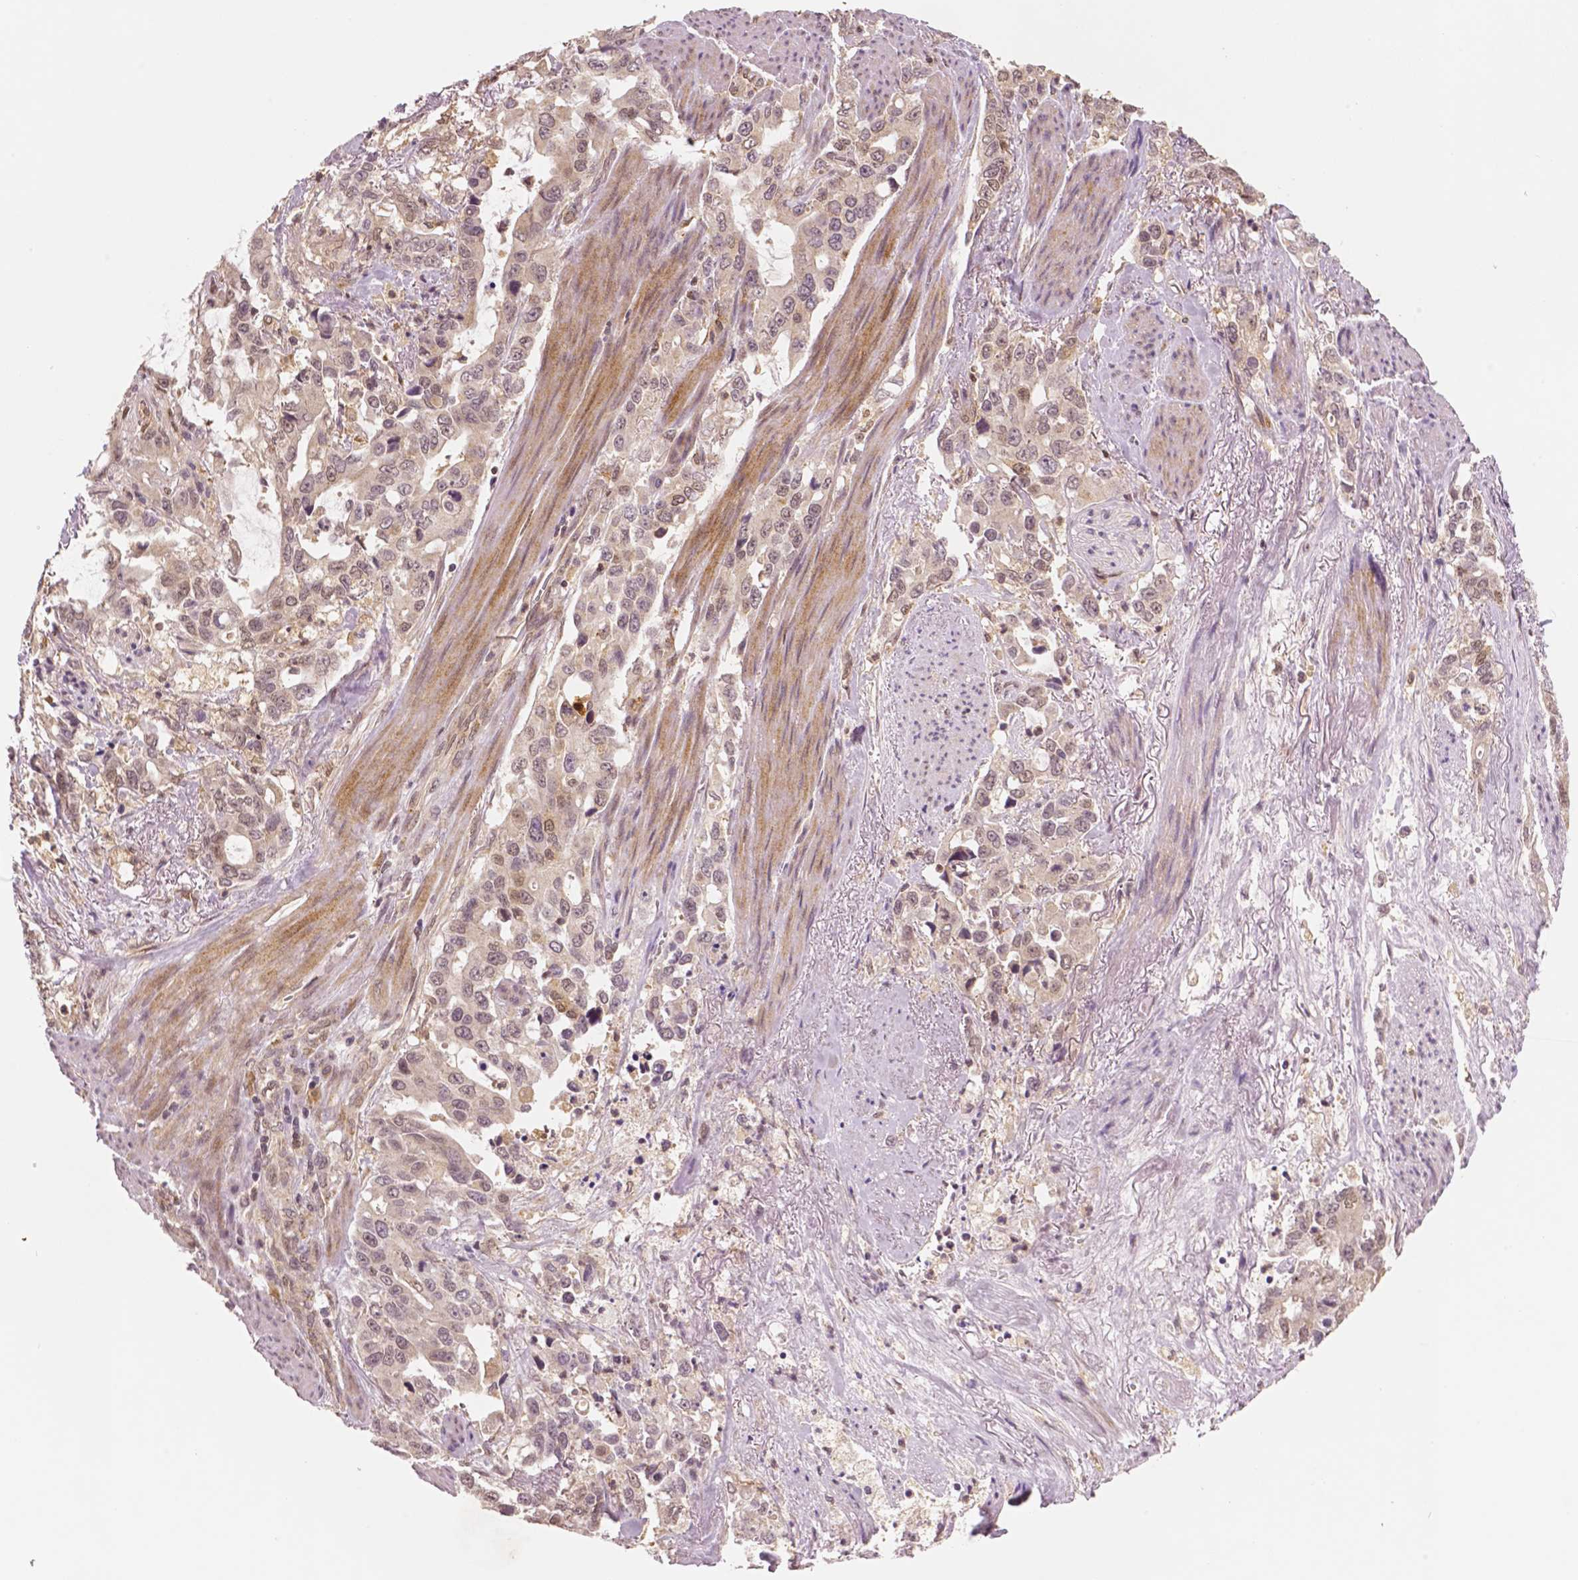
{"staining": {"intensity": "negative", "quantity": "none", "location": "none"}, "tissue": "stomach cancer", "cell_type": "Tumor cells", "image_type": "cancer", "snomed": [{"axis": "morphology", "description": "Adenocarcinoma, NOS"}, {"axis": "topography", "description": "Stomach, upper"}], "caption": "Photomicrograph shows no protein positivity in tumor cells of stomach cancer (adenocarcinoma) tissue.", "gene": "STAT3", "patient": {"sex": "male", "age": 85}}